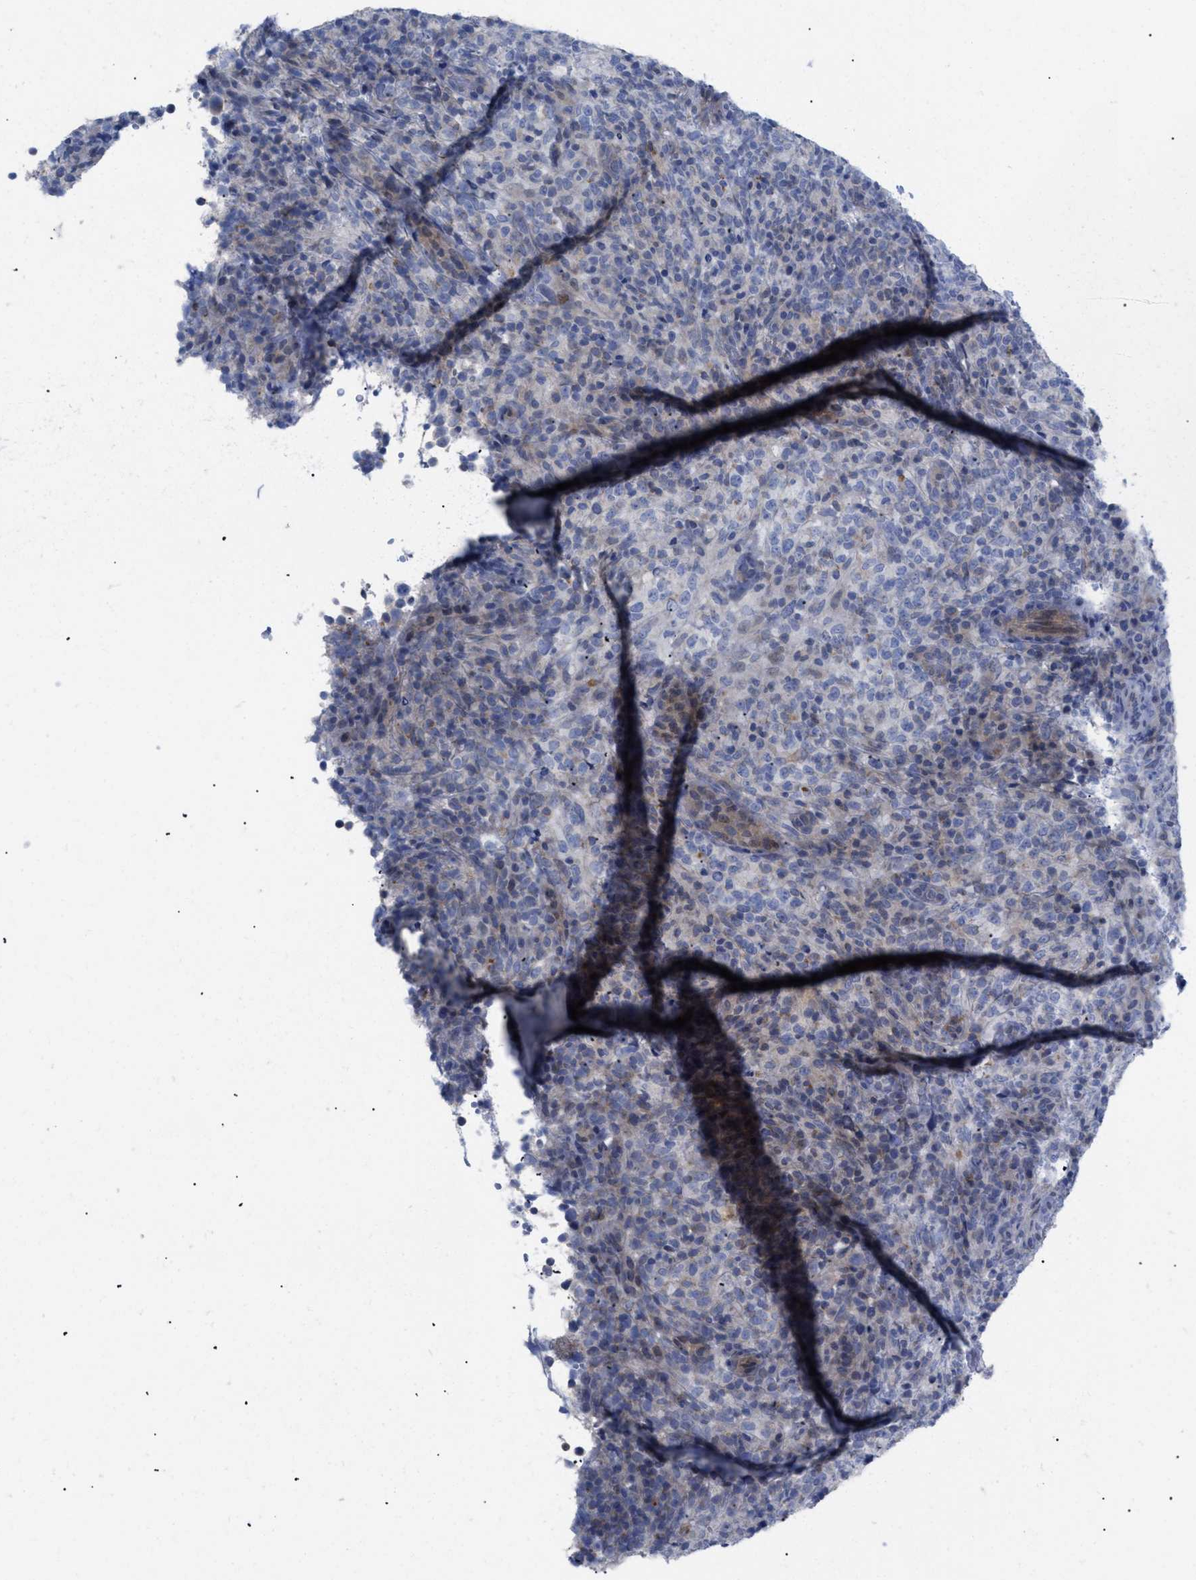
{"staining": {"intensity": "negative", "quantity": "none", "location": "none"}, "tissue": "lymphoma", "cell_type": "Tumor cells", "image_type": "cancer", "snomed": [{"axis": "morphology", "description": "Malignant lymphoma, non-Hodgkin's type, High grade"}, {"axis": "topography", "description": "Lymph node"}], "caption": "This is an immunohistochemistry photomicrograph of lymphoma. There is no positivity in tumor cells.", "gene": "CAV3", "patient": {"sex": "female", "age": 76}}